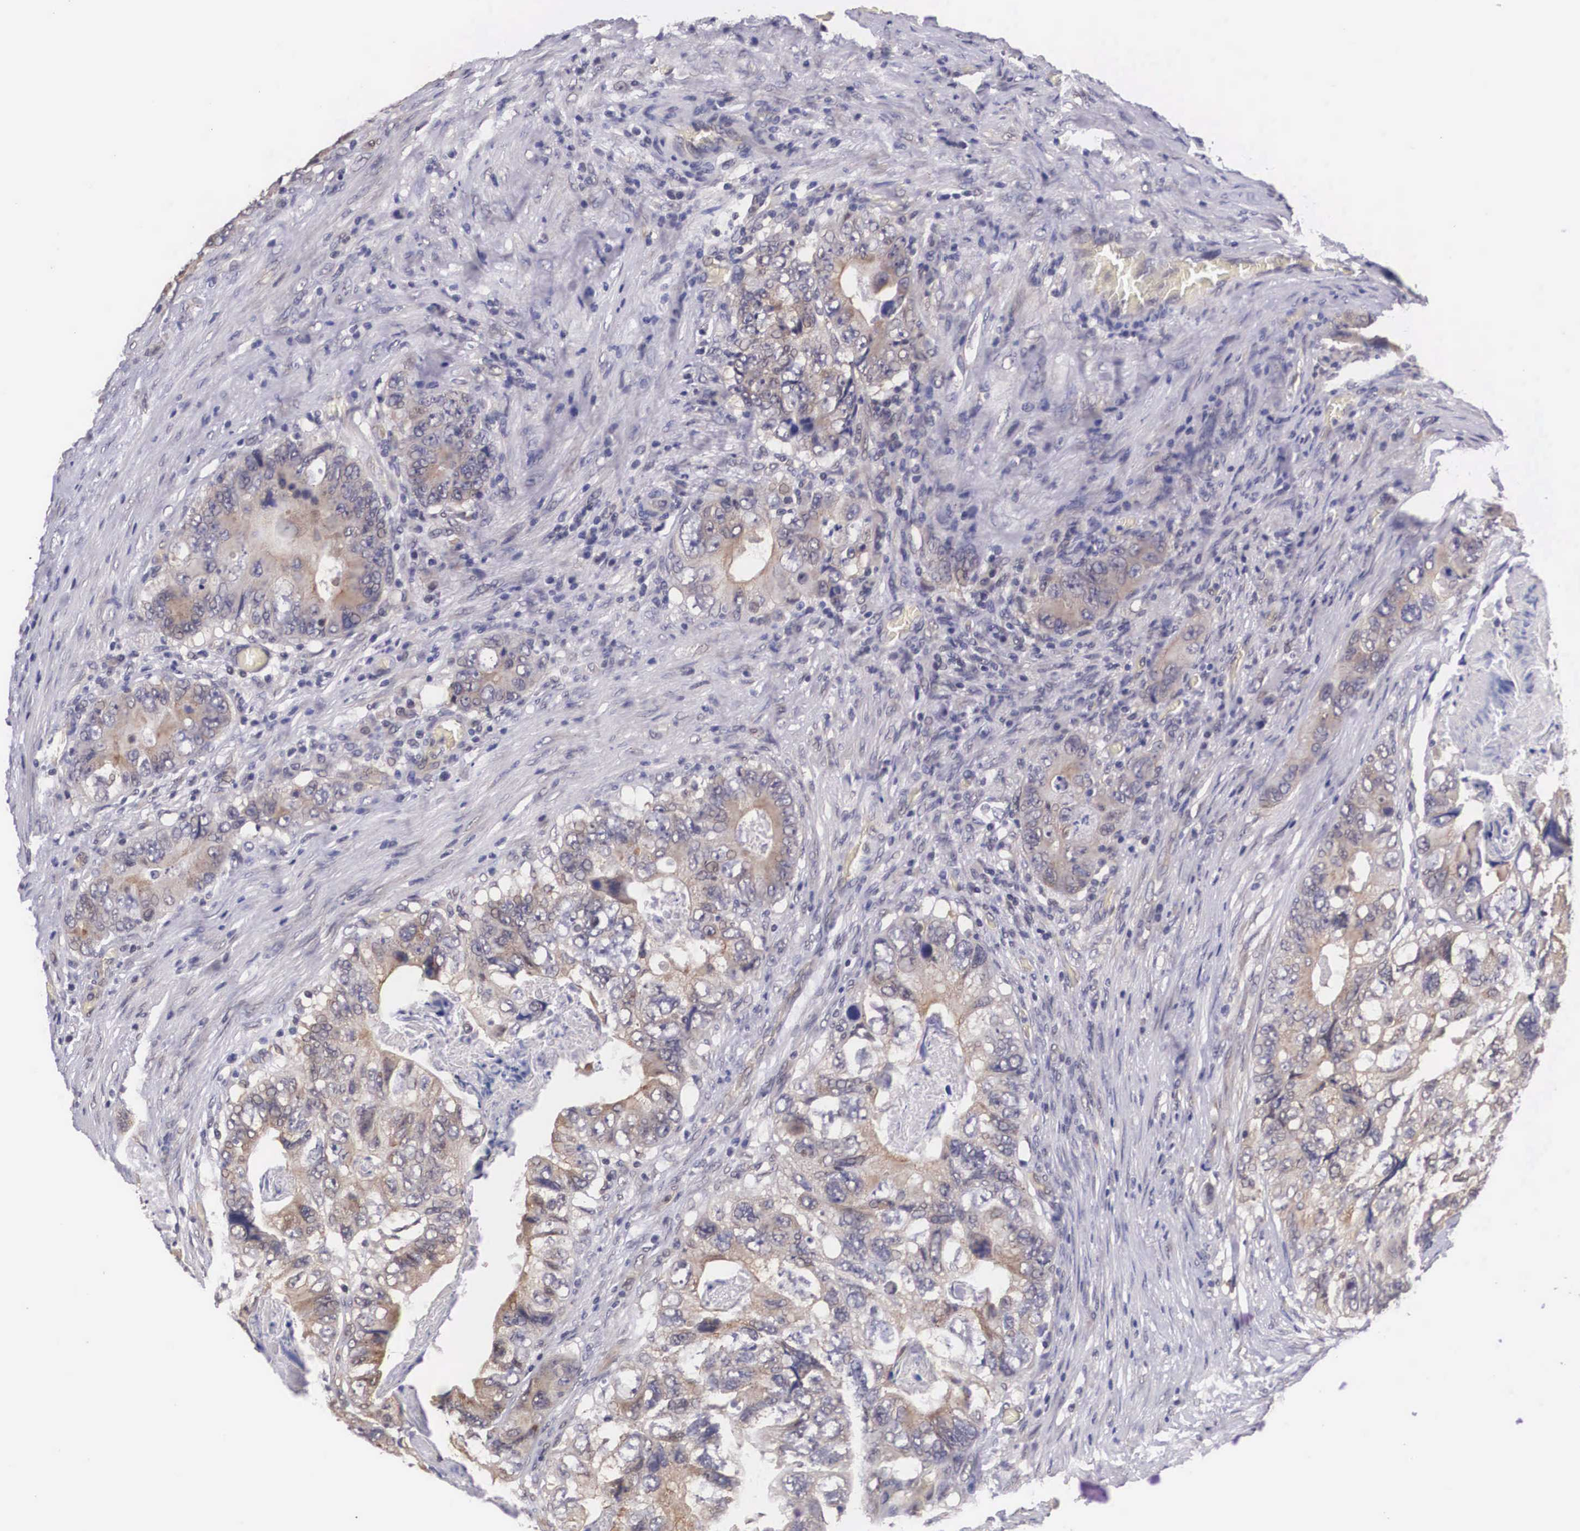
{"staining": {"intensity": "moderate", "quantity": "25%-75%", "location": "cytoplasmic/membranous"}, "tissue": "colorectal cancer", "cell_type": "Tumor cells", "image_type": "cancer", "snomed": [{"axis": "morphology", "description": "Adenocarcinoma, NOS"}, {"axis": "topography", "description": "Rectum"}], "caption": "Approximately 25%-75% of tumor cells in human colorectal adenocarcinoma display moderate cytoplasmic/membranous protein expression as visualized by brown immunohistochemical staining.", "gene": "OTX2", "patient": {"sex": "female", "age": 82}}